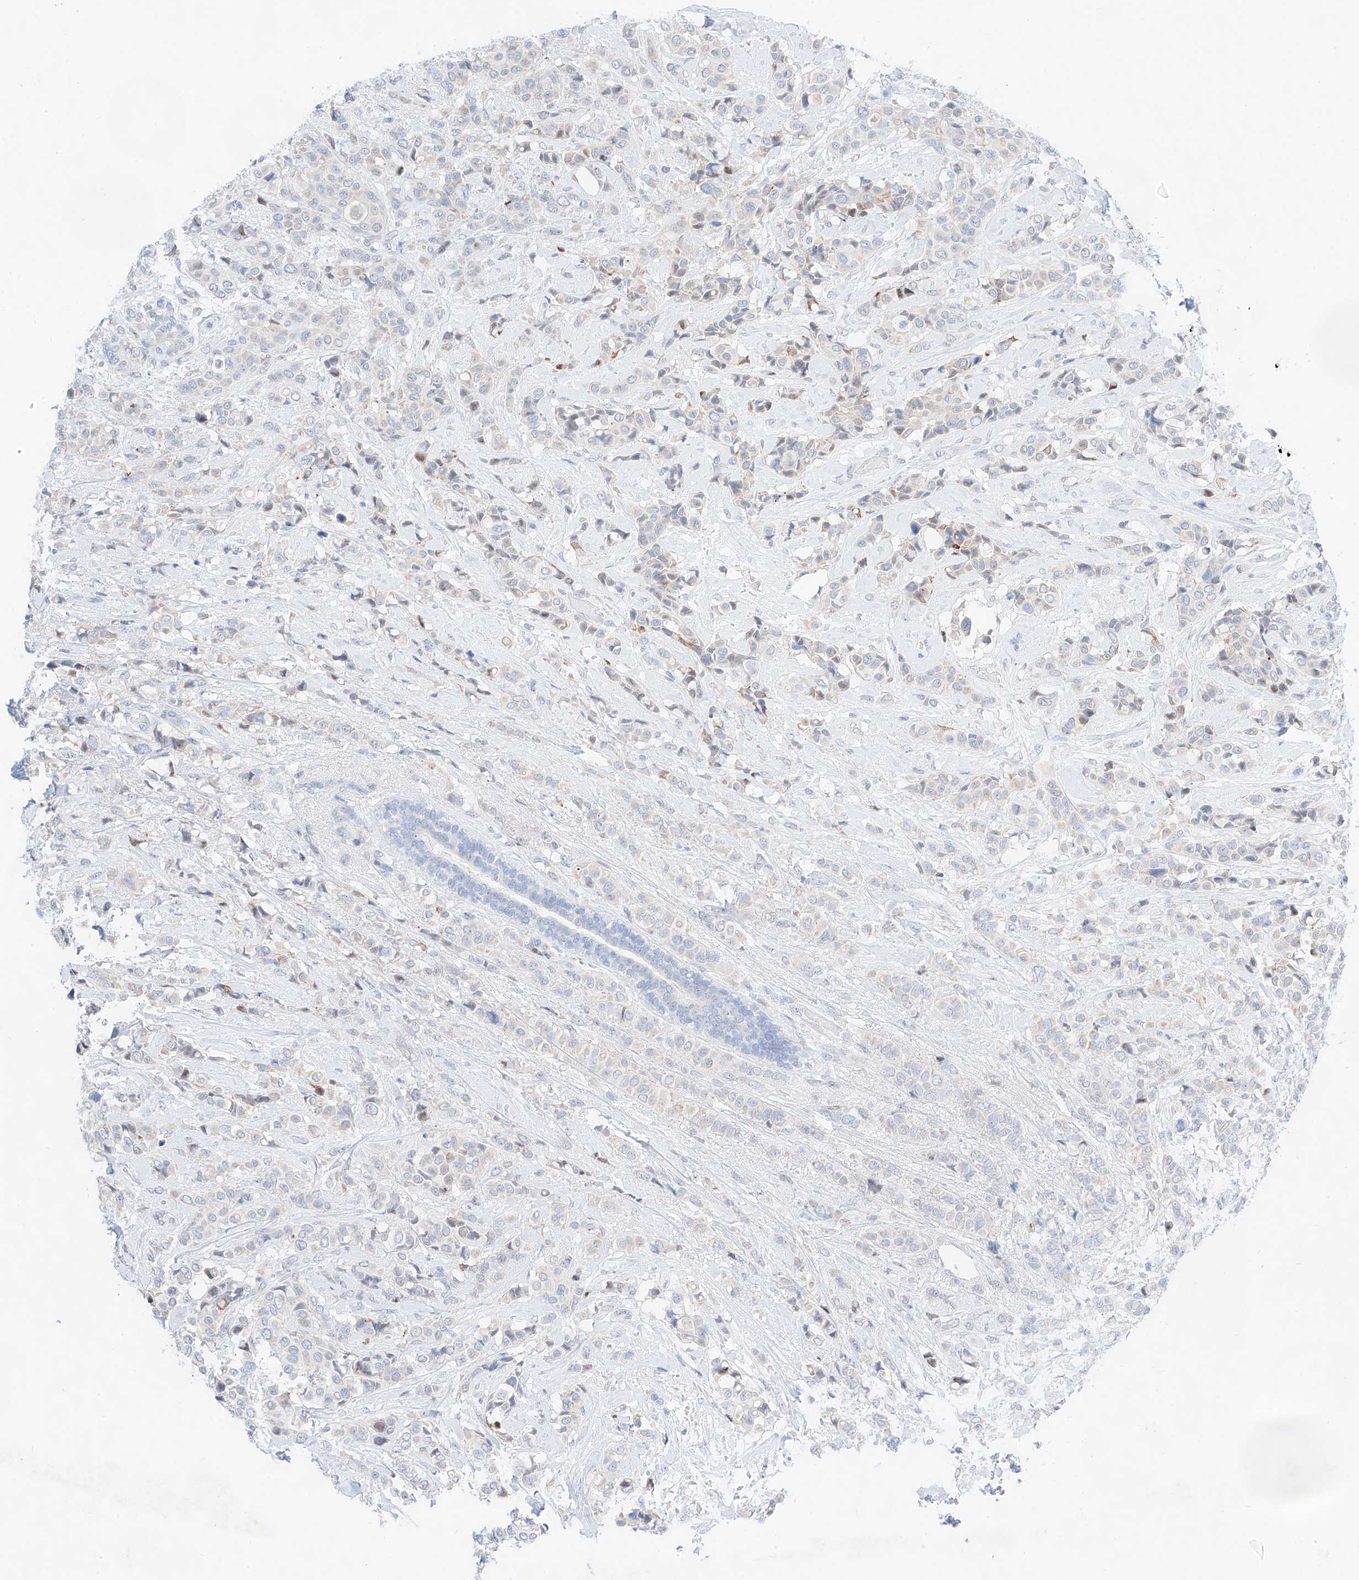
{"staining": {"intensity": "negative", "quantity": "none", "location": "none"}, "tissue": "breast cancer", "cell_type": "Tumor cells", "image_type": "cancer", "snomed": [{"axis": "morphology", "description": "Lobular carcinoma"}, {"axis": "topography", "description": "Breast"}], "caption": "The image reveals no staining of tumor cells in breast lobular carcinoma.", "gene": "NT5C3B", "patient": {"sex": "female", "age": 51}}